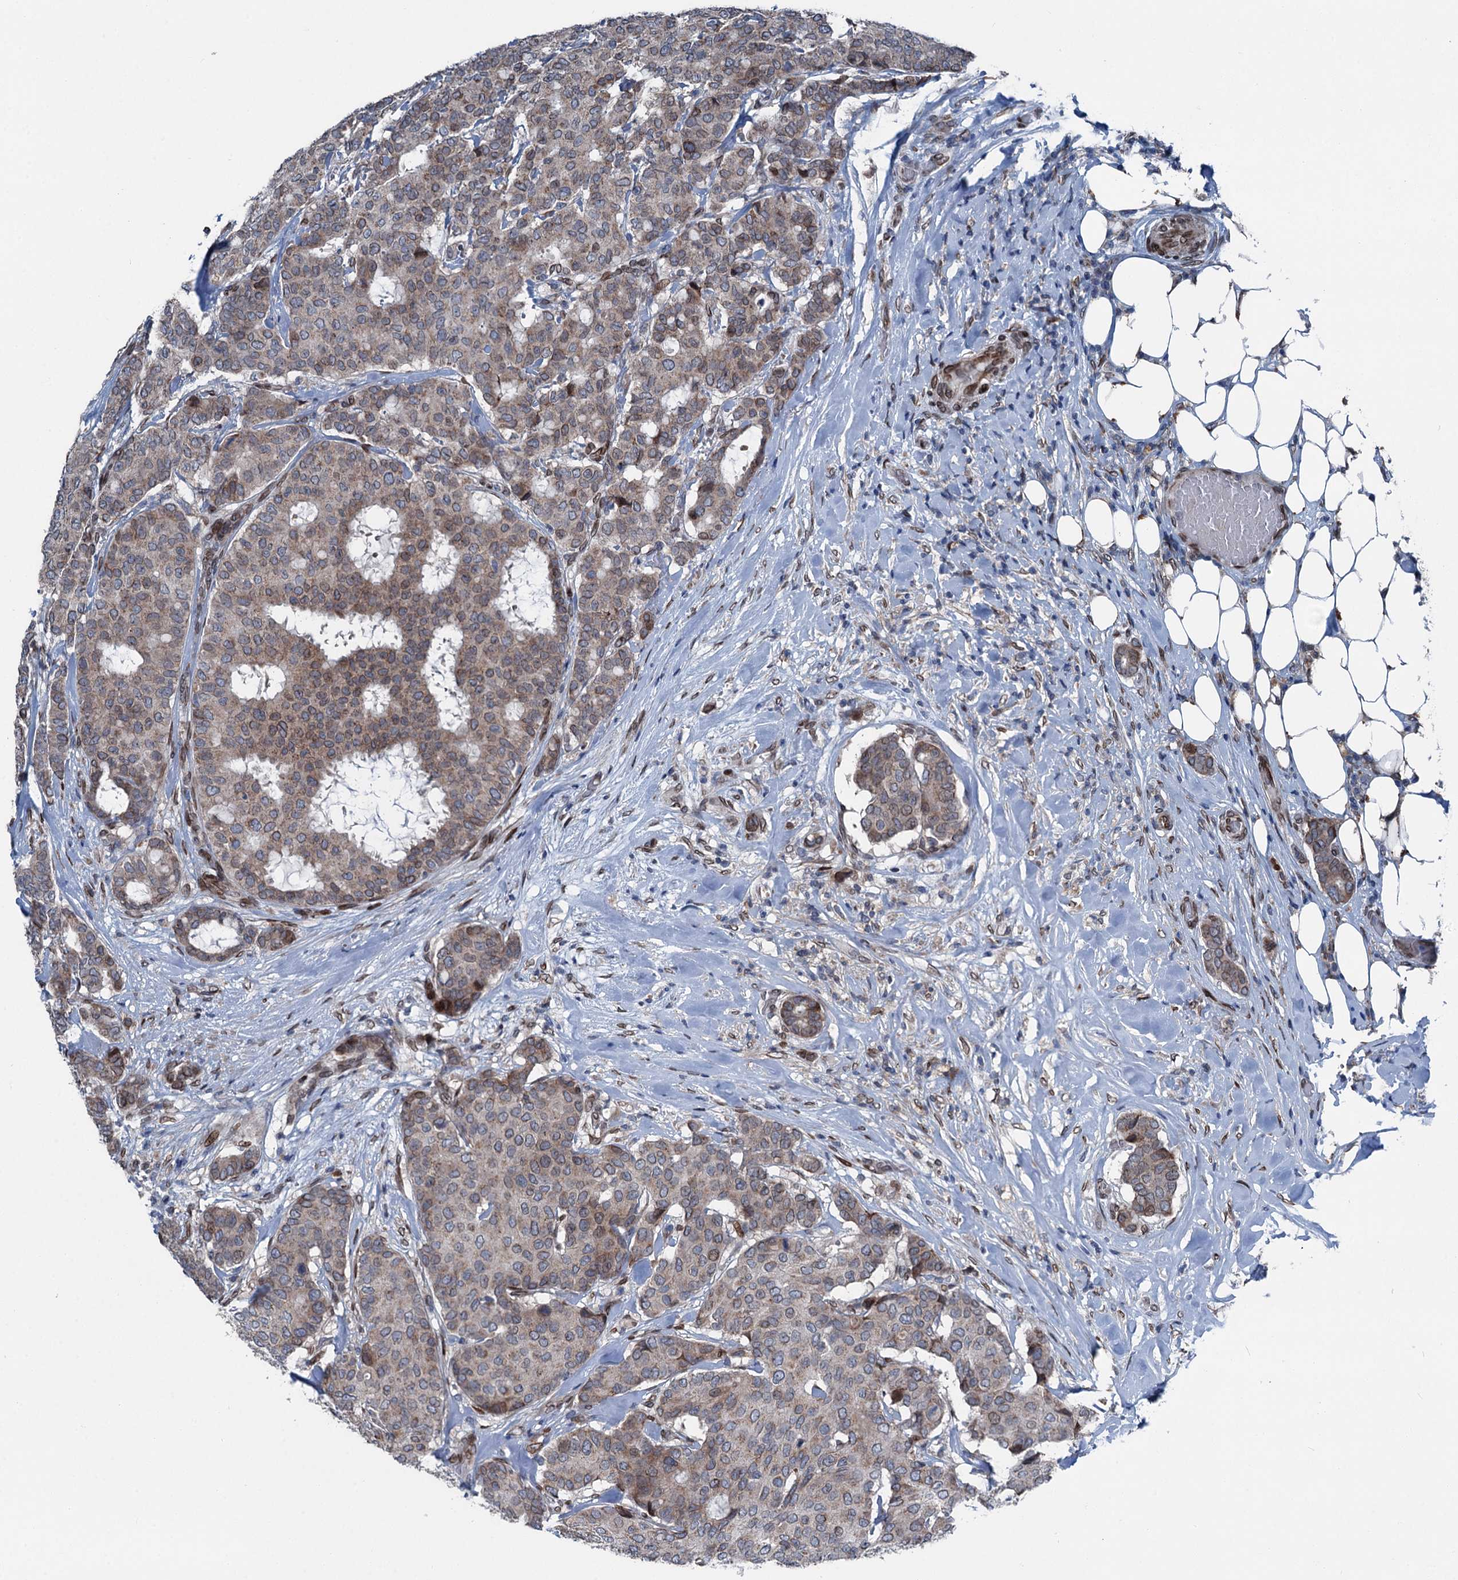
{"staining": {"intensity": "weak", "quantity": "25%-75%", "location": "cytoplasmic/membranous"}, "tissue": "breast cancer", "cell_type": "Tumor cells", "image_type": "cancer", "snomed": [{"axis": "morphology", "description": "Duct carcinoma"}, {"axis": "topography", "description": "Breast"}], "caption": "Tumor cells show weak cytoplasmic/membranous expression in about 25%-75% of cells in breast cancer (infiltrating ductal carcinoma). (DAB (3,3'-diaminobenzidine) = brown stain, brightfield microscopy at high magnification).", "gene": "MRPL14", "patient": {"sex": "female", "age": 75}}